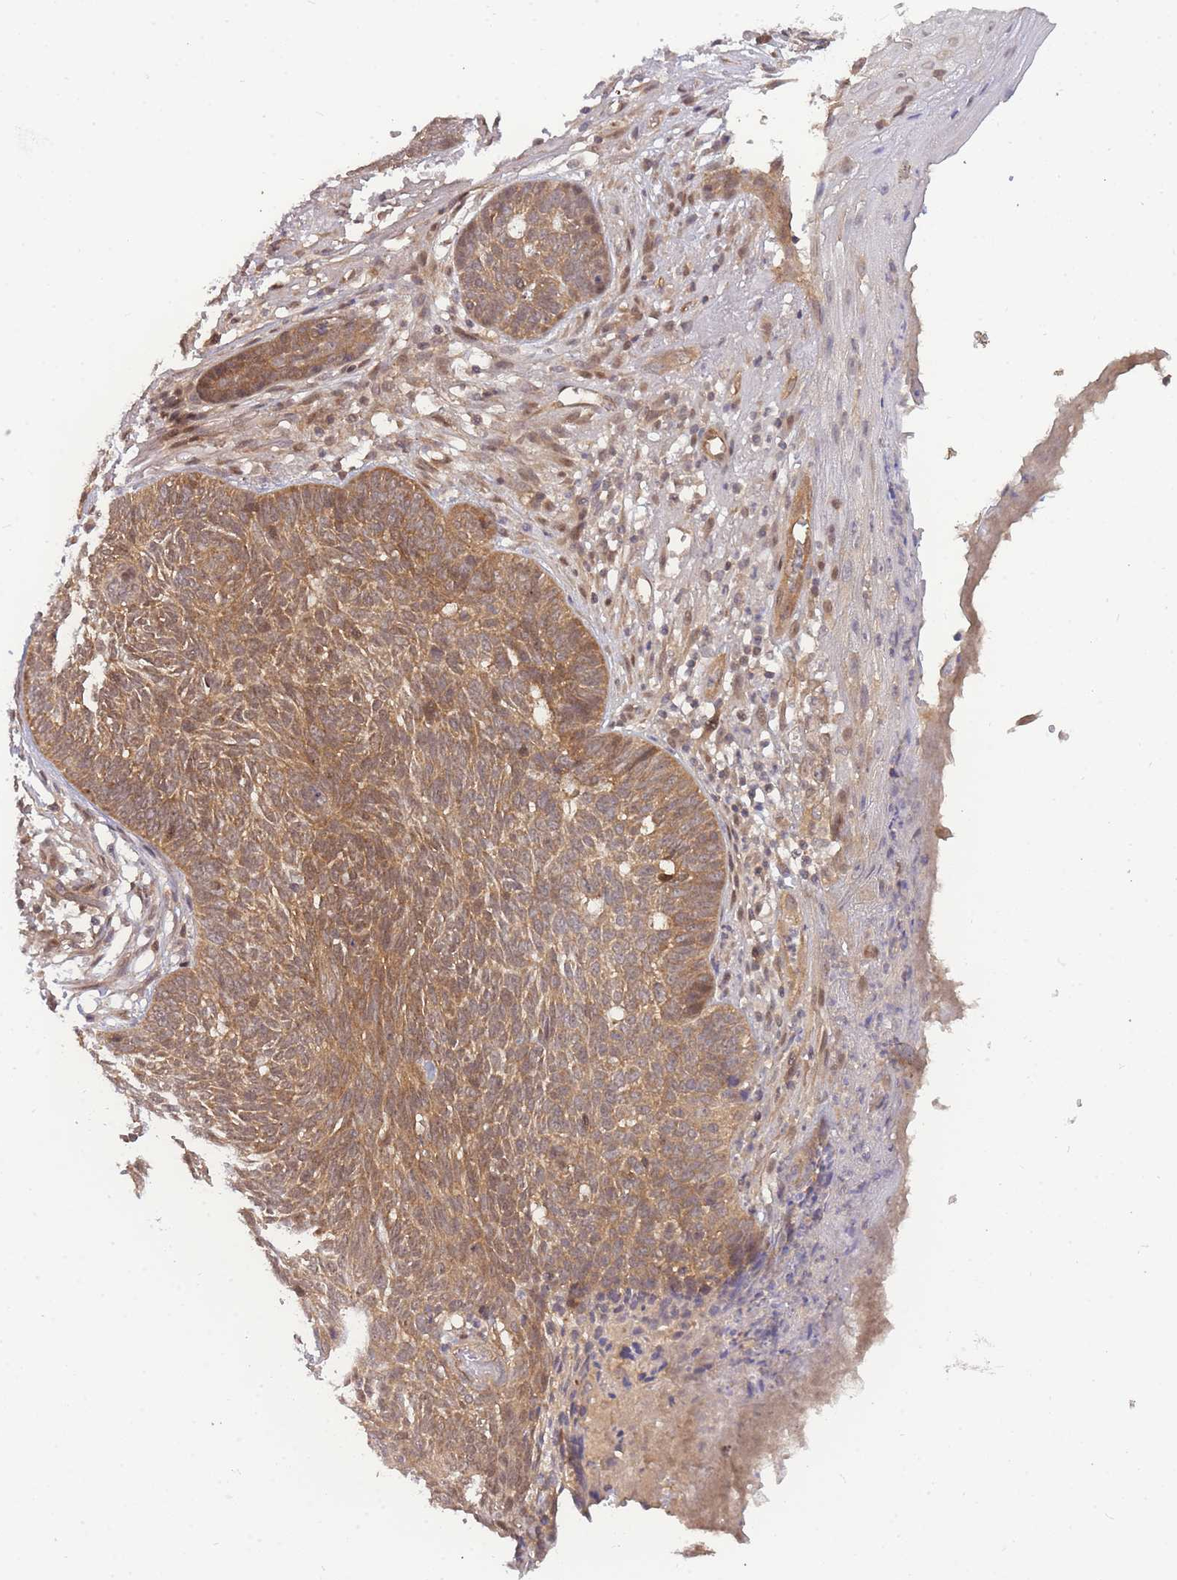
{"staining": {"intensity": "moderate", "quantity": ">75%", "location": "cytoplasmic/membranous"}, "tissue": "skin cancer", "cell_type": "Tumor cells", "image_type": "cancer", "snomed": [{"axis": "morphology", "description": "Normal tissue, NOS"}, {"axis": "morphology", "description": "Basal cell carcinoma"}, {"axis": "topography", "description": "Skin"}], "caption": "Immunohistochemical staining of basal cell carcinoma (skin) shows moderate cytoplasmic/membranous protein expression in about >75% of tumor cells. The staining was performed using DAB (3,3'-diaminobenzidine), with brown indicating positive protein expression. Nuclei are stained blue with hematoxylin.", "gene": "KIAA1191", "patient": {"sex": "male", "age": 64}}